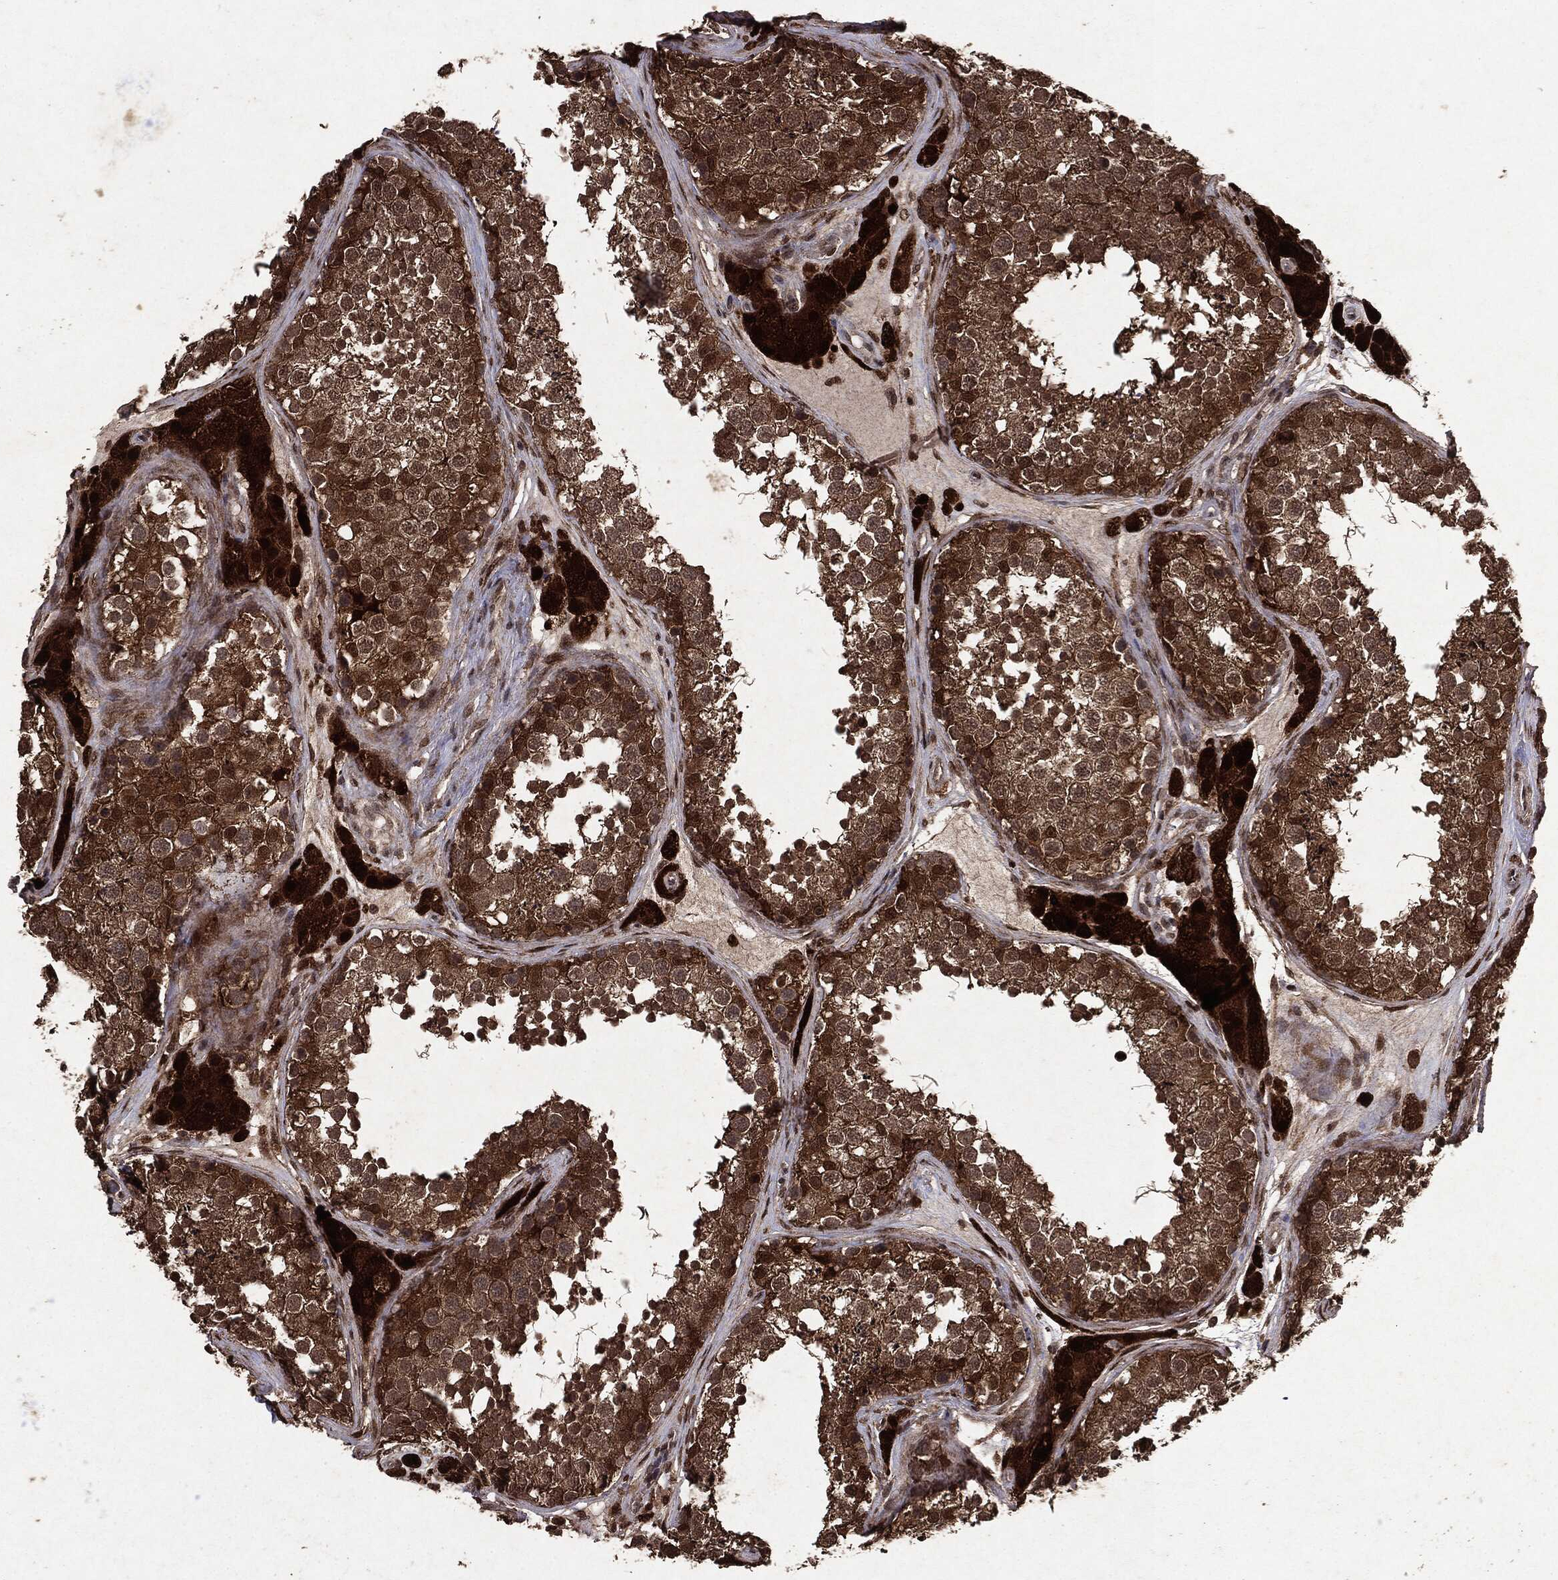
{"staining": {"intensity": "moderate", "quantity": ">75%", "location": "cytoplasmic/membranous,nuclear"}, "tissue": "testis", "cell_type": "Cells in seminiferous ducts", "image_type": "normal", "snomed": [{"axis": "morphology", "description": "Normal tissue, NOS"}, {"axis": "topography", "description": "Testis"}], "caption": "Moderate cytoplasmic/membranous,nuclear expression is present in approximately >75% of cells in seminiferous ducts in unremarkable testis. Immunohistochemistry stains the protein in brown and the nuclei are stained blue.", "gene": "PEBP1", "patient": {"sex": "male", "age": 41}}